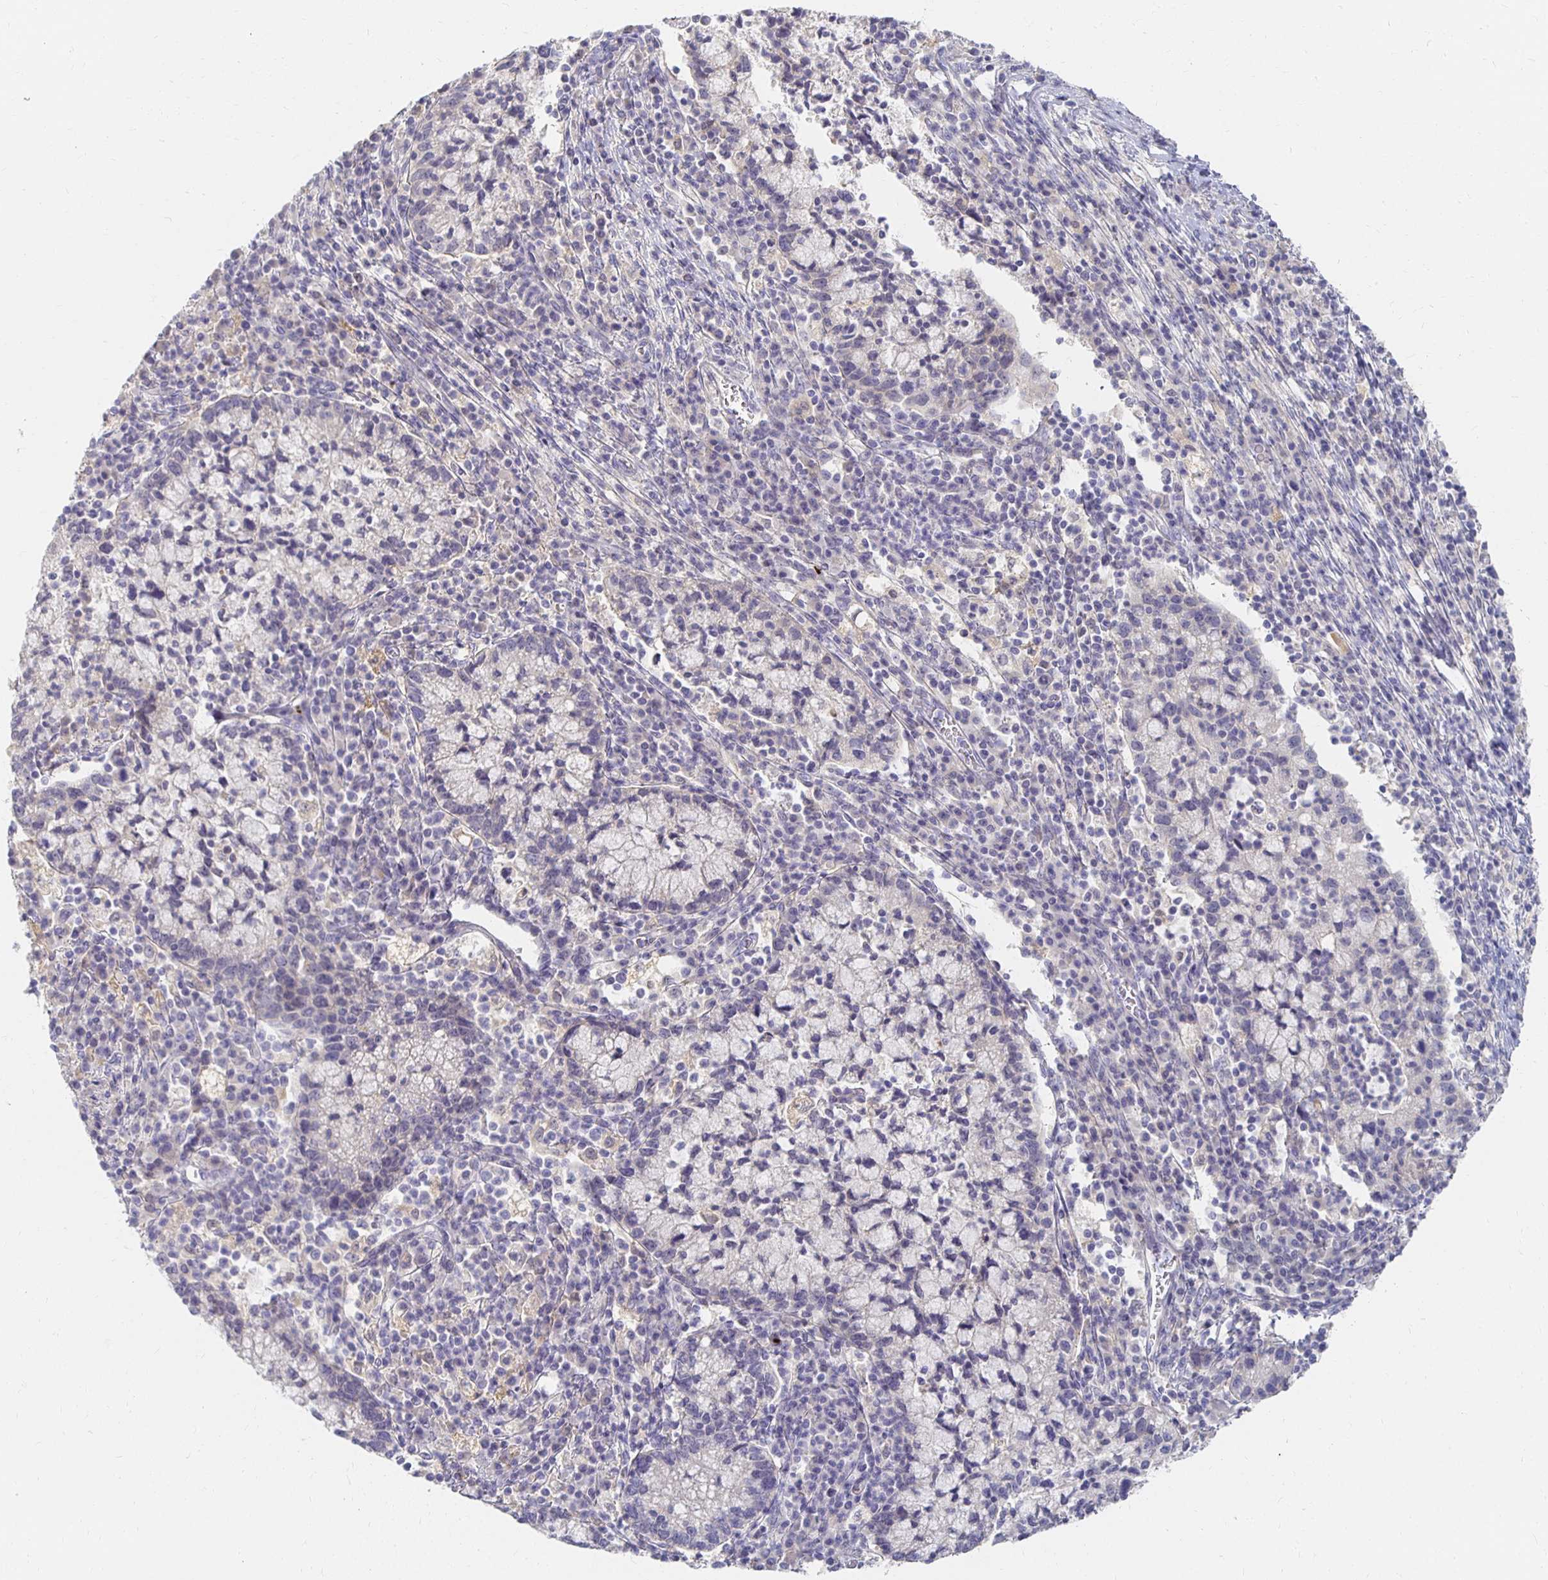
{"staining": {"intensity": "negative", "quantity": "none", "location": "none"}, "tissue": "cervical cancer", "cell_type": "Tumor cells", "image_type": "cancer", "snomed": [{"axis": "morphology", "description": "Normal tissue, NOS"}, {"axis": "morphology", "description": "Adenocarcinoma, NOS"}, {"axis": "topography", "description": "Cervix"}], "caption": "Immunohistochemical staining of cervical adenocarcinoma reveals no significant positivity in tumor cells. (DAB immunohistochemistry with hematoxylin counter stain).", "gene": "FKRP", "patient": {"sex": "female", "age": 44}}